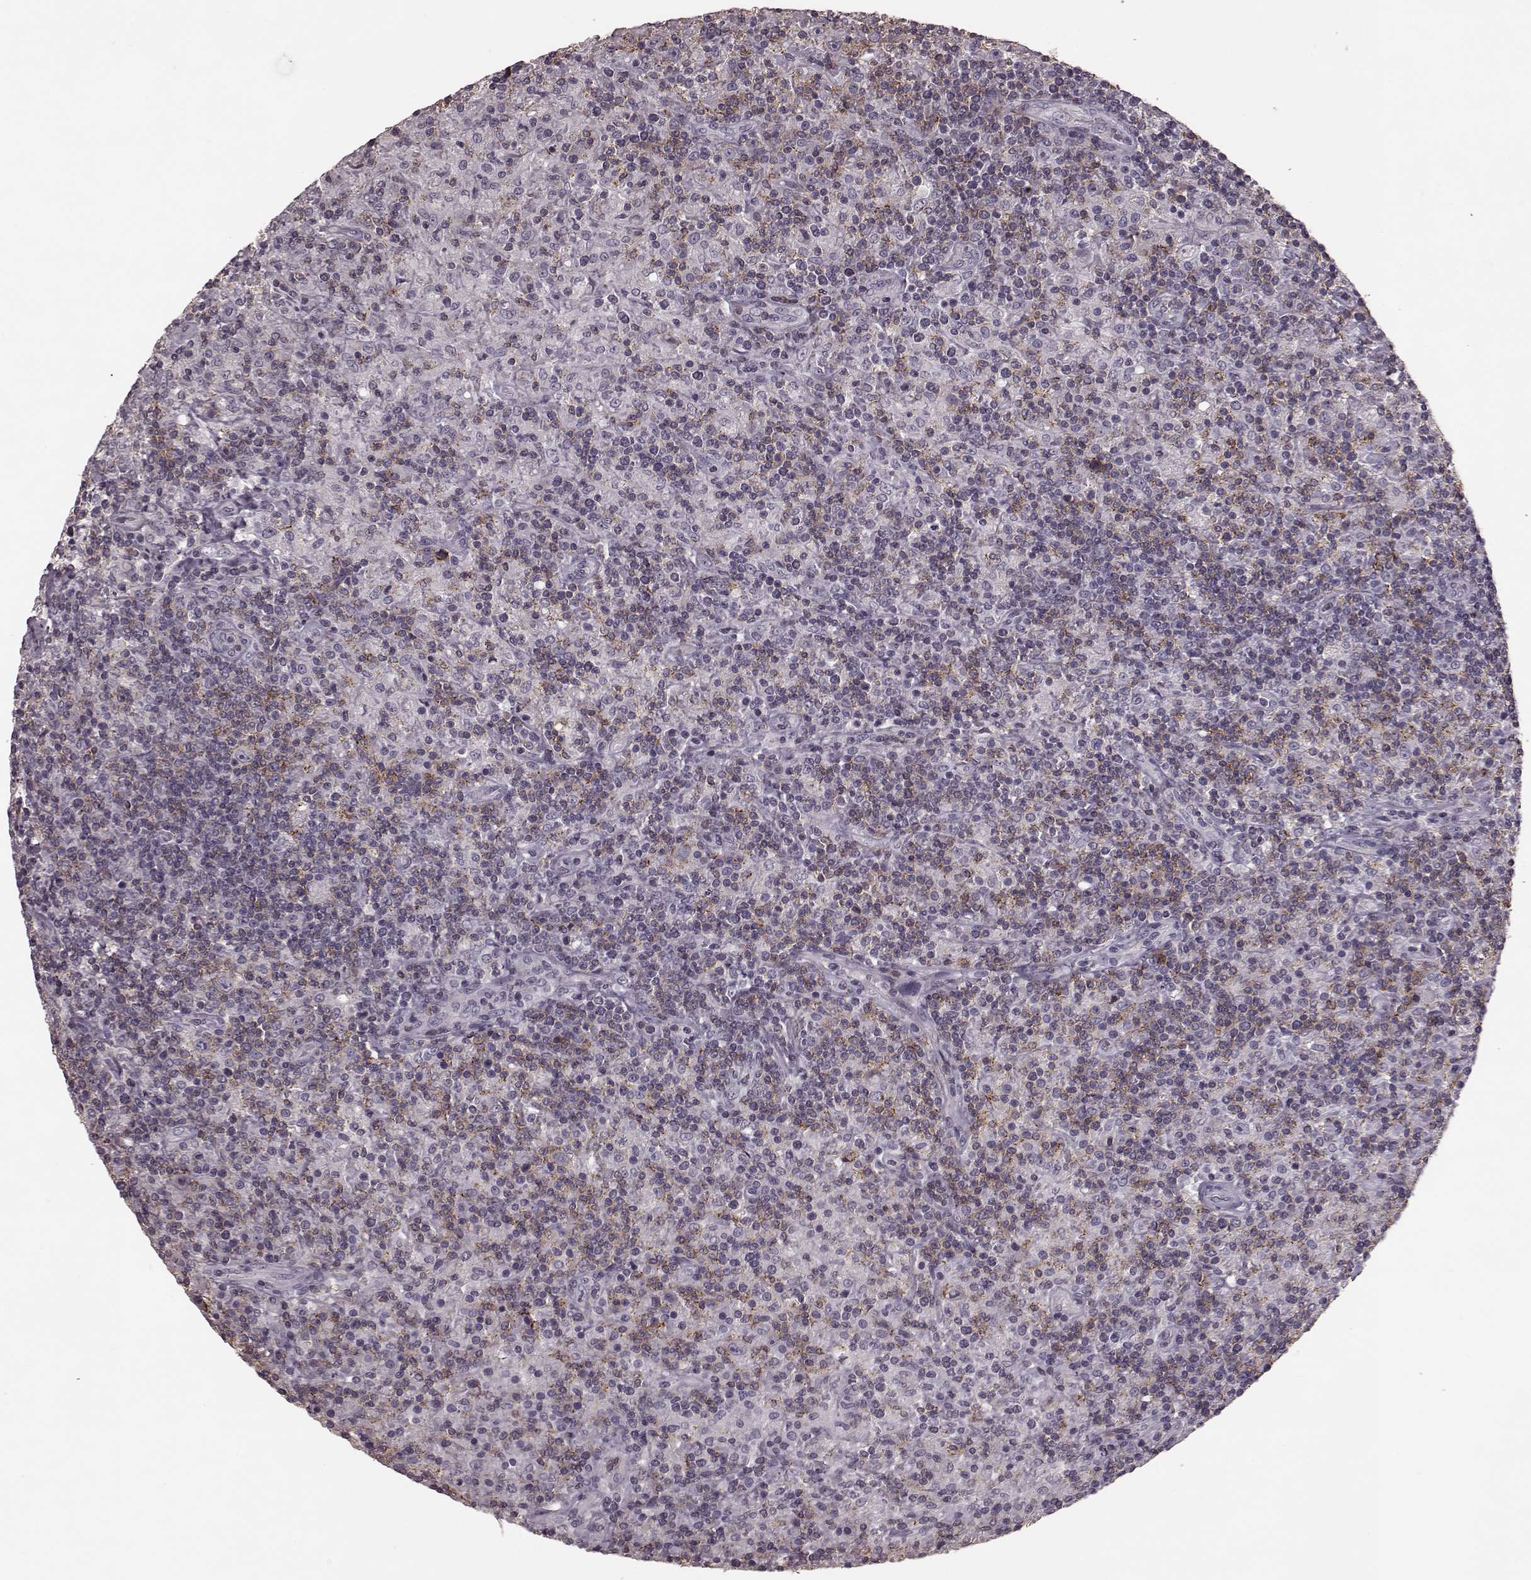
{"staining": {"intensity": "negative", "quantity": "none", "location": "none"}, "tissue": "lymphoma", "cell_type": "Tumor cells", "image_type": "cancer", "snomed": [{"axis": "morphology", "description": "Hodgkin's disease, NOS"}, {"axis": "topography", "description": "Lymph node"}], "caption": "Micrograph shows no significant protein expression in tumor cells of Hodgkin's disease.", "gene": "CD28", "patient": {"sex": "male", "age": 70}}